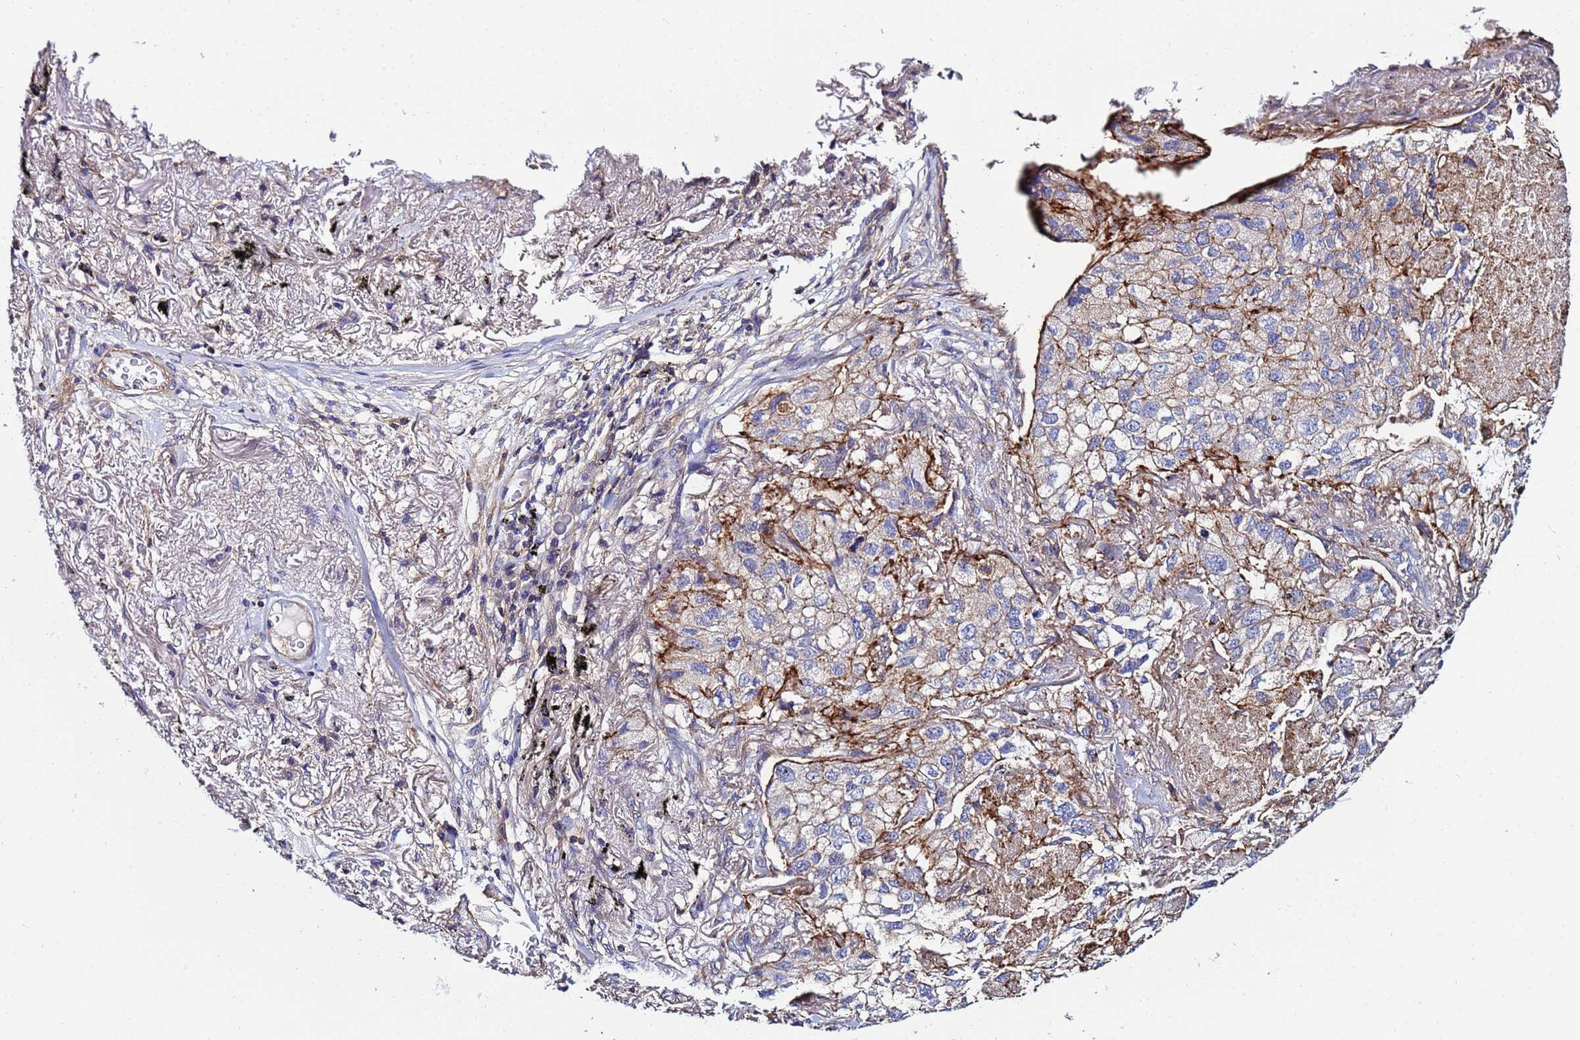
{"staining": {"intensity": "moderate", "quantity": "25%-75%", "location": "cytoplasmic/membranous"}, "tissue": "lung cancer", "cell_type": "Tumor cells", "image_type": "cancer", "snomed": [{"axis": "morphology", "description": "Adenocarcinoma, NOS"}, {"axis": "topography", "description": "Lung"}], "caption": "There is medium levels of moderate cytoplasmic/membranous positivity in tumor cells of adenocarcinoma (lung), as demonstrated by immunohistochemical staining (brown color).", "gene": "POTEE", "patient": {"sex": "male", "age": 65}}